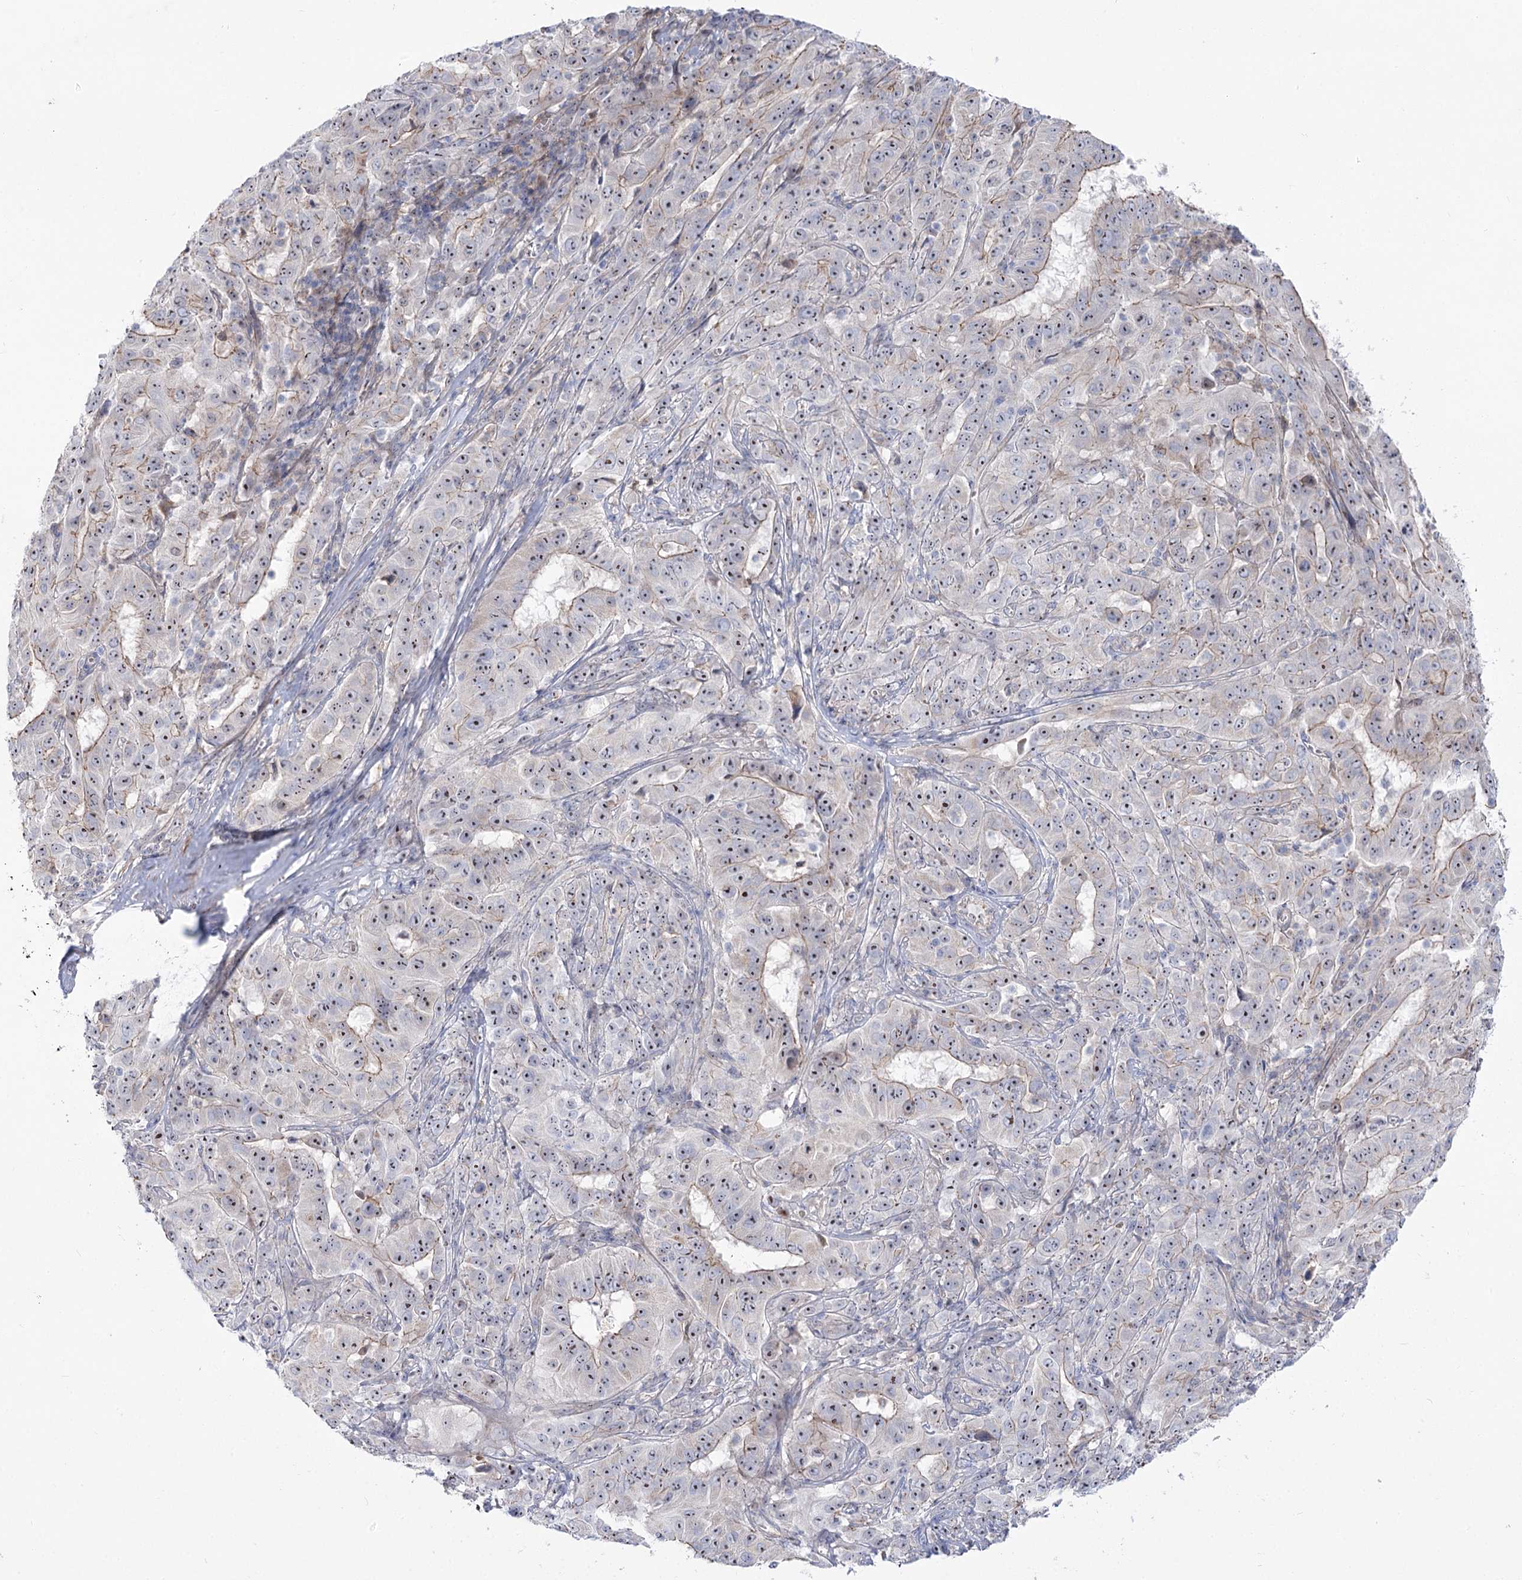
{"staining": {"intensity": "moderate", "quantity": ">75%", "location": "cytoplasmic/membranous,nuclear"}, "tissue": "pancreatic cancer", "cell_type": "Tumor cells", "image_type": "cancer", "snomed": [{"axis": "morphology", "description": "Adenocarcinoma, NOS"}, {"axis": "topography", "description": "Pancreas"}], "caption": "Brown immunohistochemical staining in pancreatic adenocarcinoma demonstrates moderate cytoplasmic/membranous and nuclear expression in about >75% of tumor cells.", "gene": "SUOX", "patient": {"sex": "male", "age": 63}}